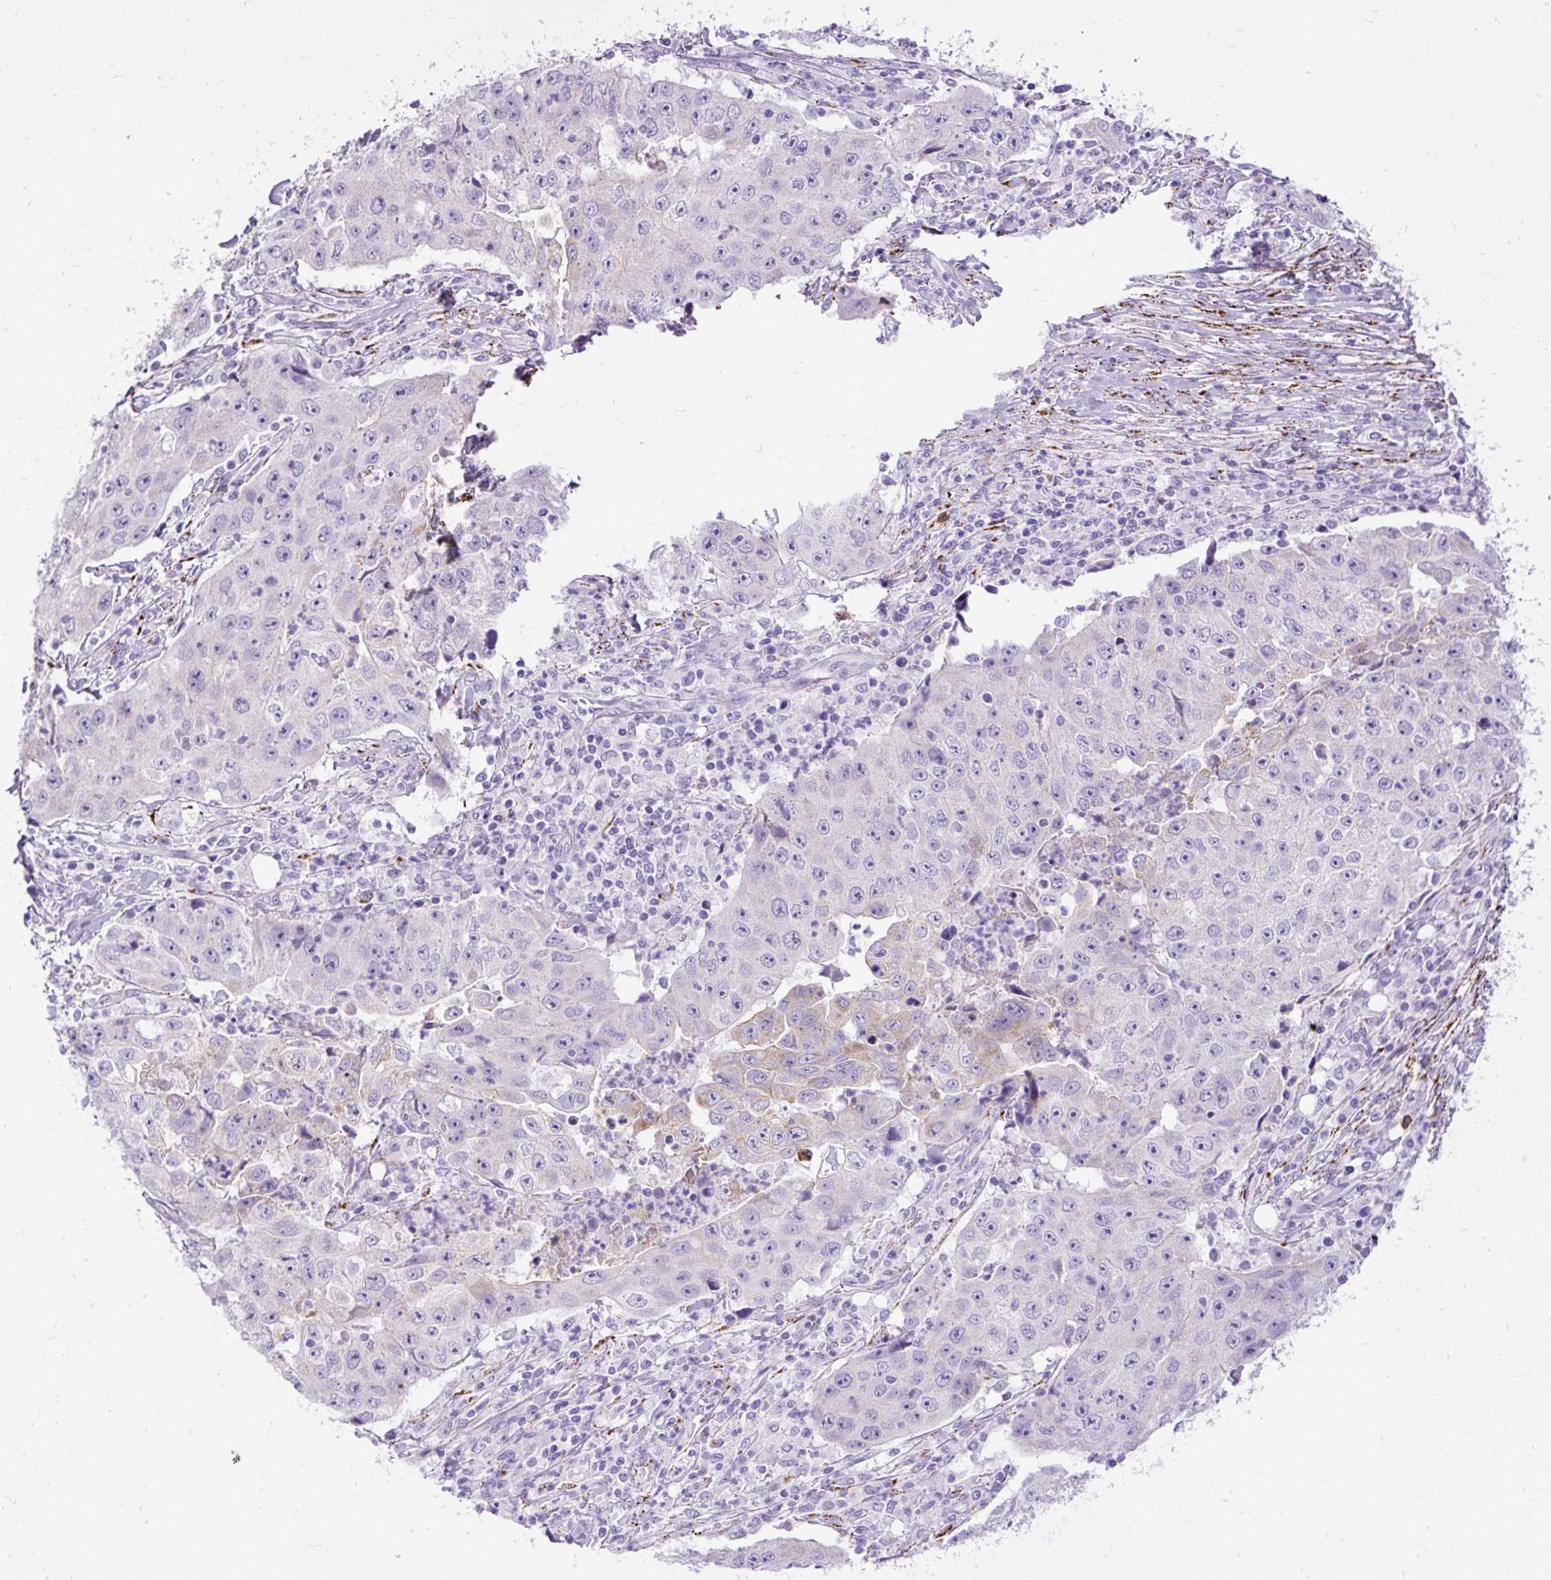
{"staining": {"intensity": "weak", "quantity": "<25%", "location": "cytoplasmic/membranous"}, "tissue": "lung cancer", "cell_type": "Tumor cells", "image_type": "cancer", "snomed": [{"axis": "morphology", "description": "Squamous cell carcinoma, NOS"}, {"axis": "topography", "description": "Lung"}], "caption": "Immunohistochemical staining of lung cancer (squamous cell carcinoma) demonstrates no significant positivity in tumor cells.", "gene": "ZNF256", "patient": {"sex": "male", "age": 64}}